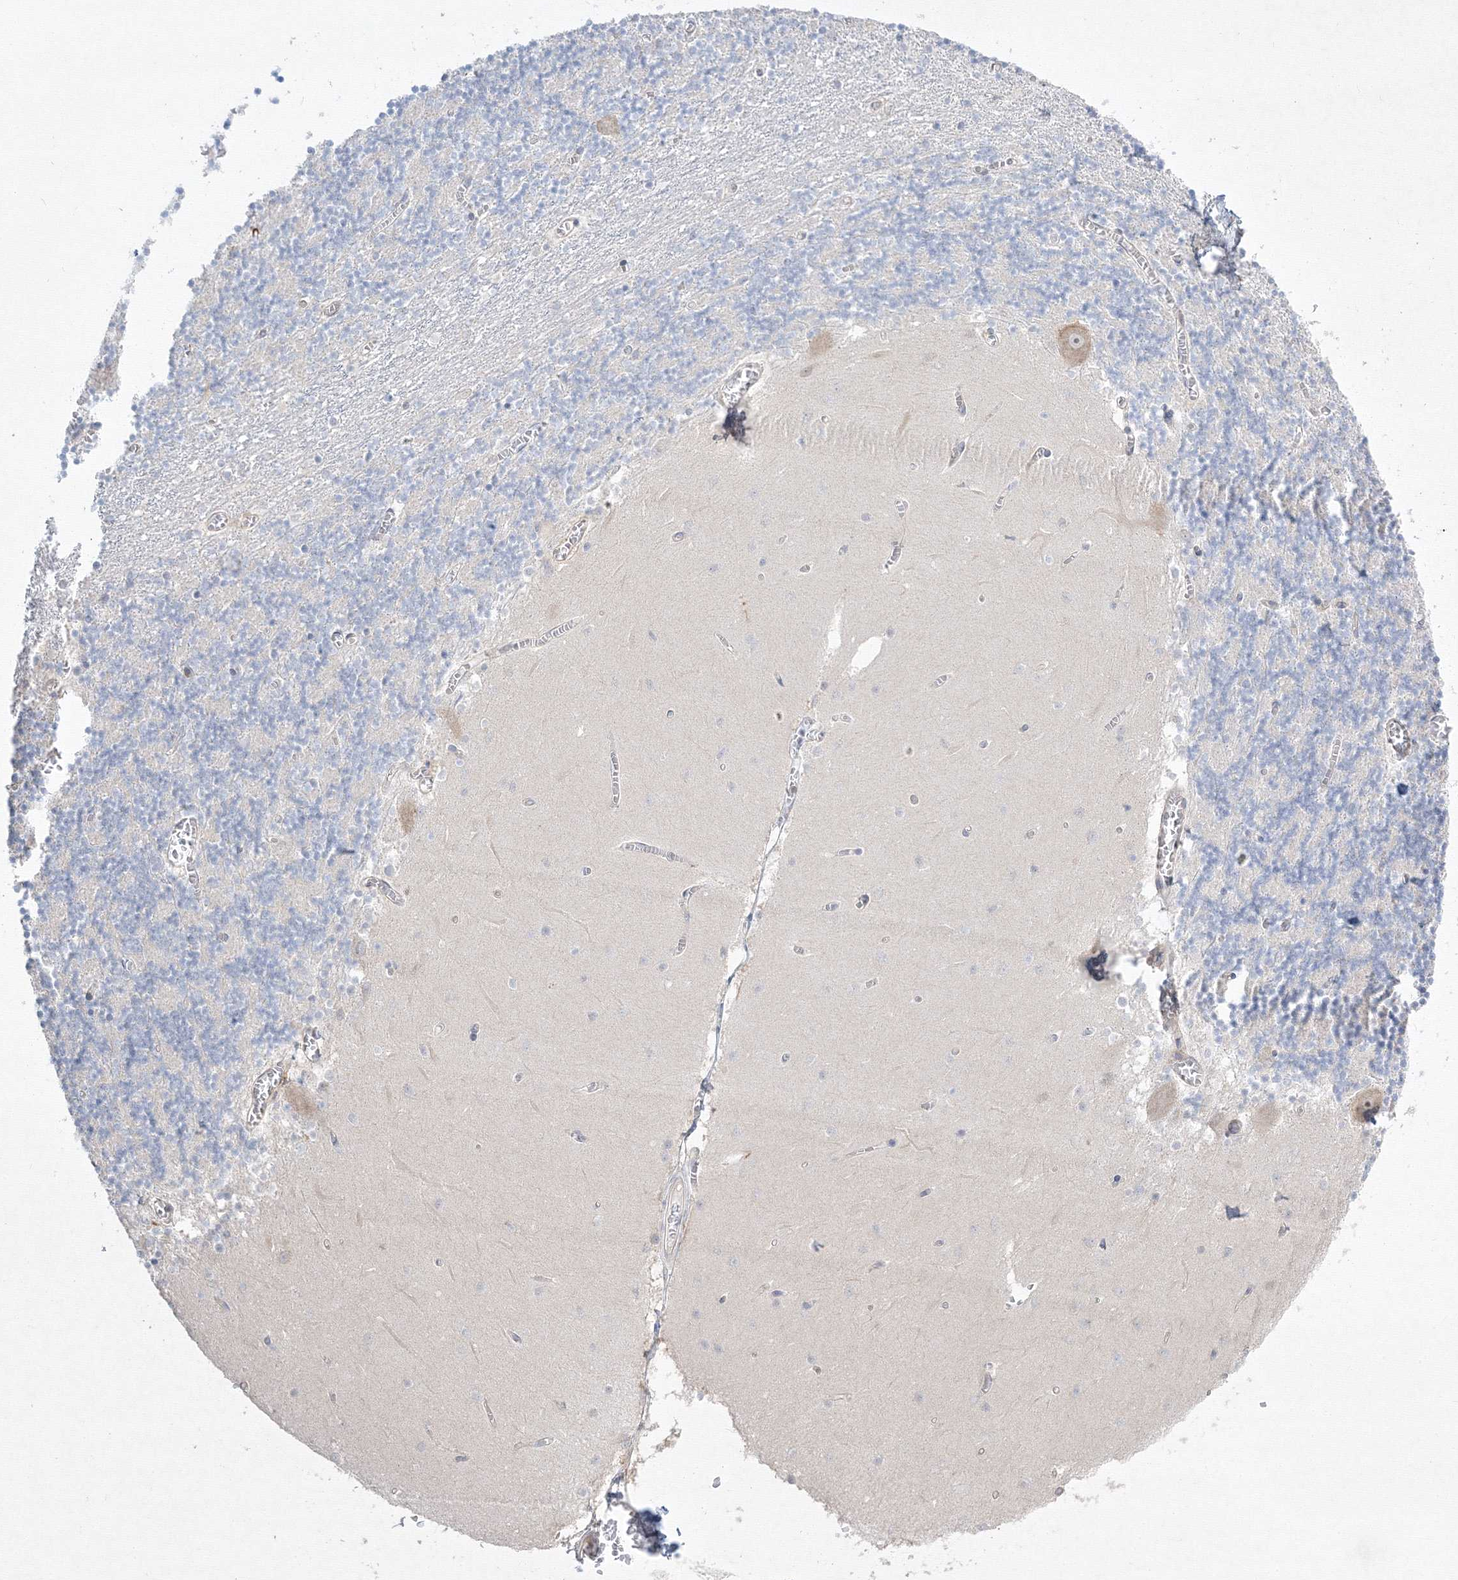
{"staining": {"intensity": "negative", "quantity": "none", "location": "none"}, "tissue": "cerebellum", "cell_type": "Cells in granular layer", "image_type": "normal", "snomed": [{"axis": "morphology", "description": "Normal tissue, NOS"}, {"axis": "topography", "description": "Cerebellum"}], "caption": "High power microscopy image of an immunohistochemistry histopathology image of unremarkable cerebellum, revealing no significant positivity in cells in granular layer.", "gene": "FBXL8", "patient": {"sex": "female", "age": 28}}